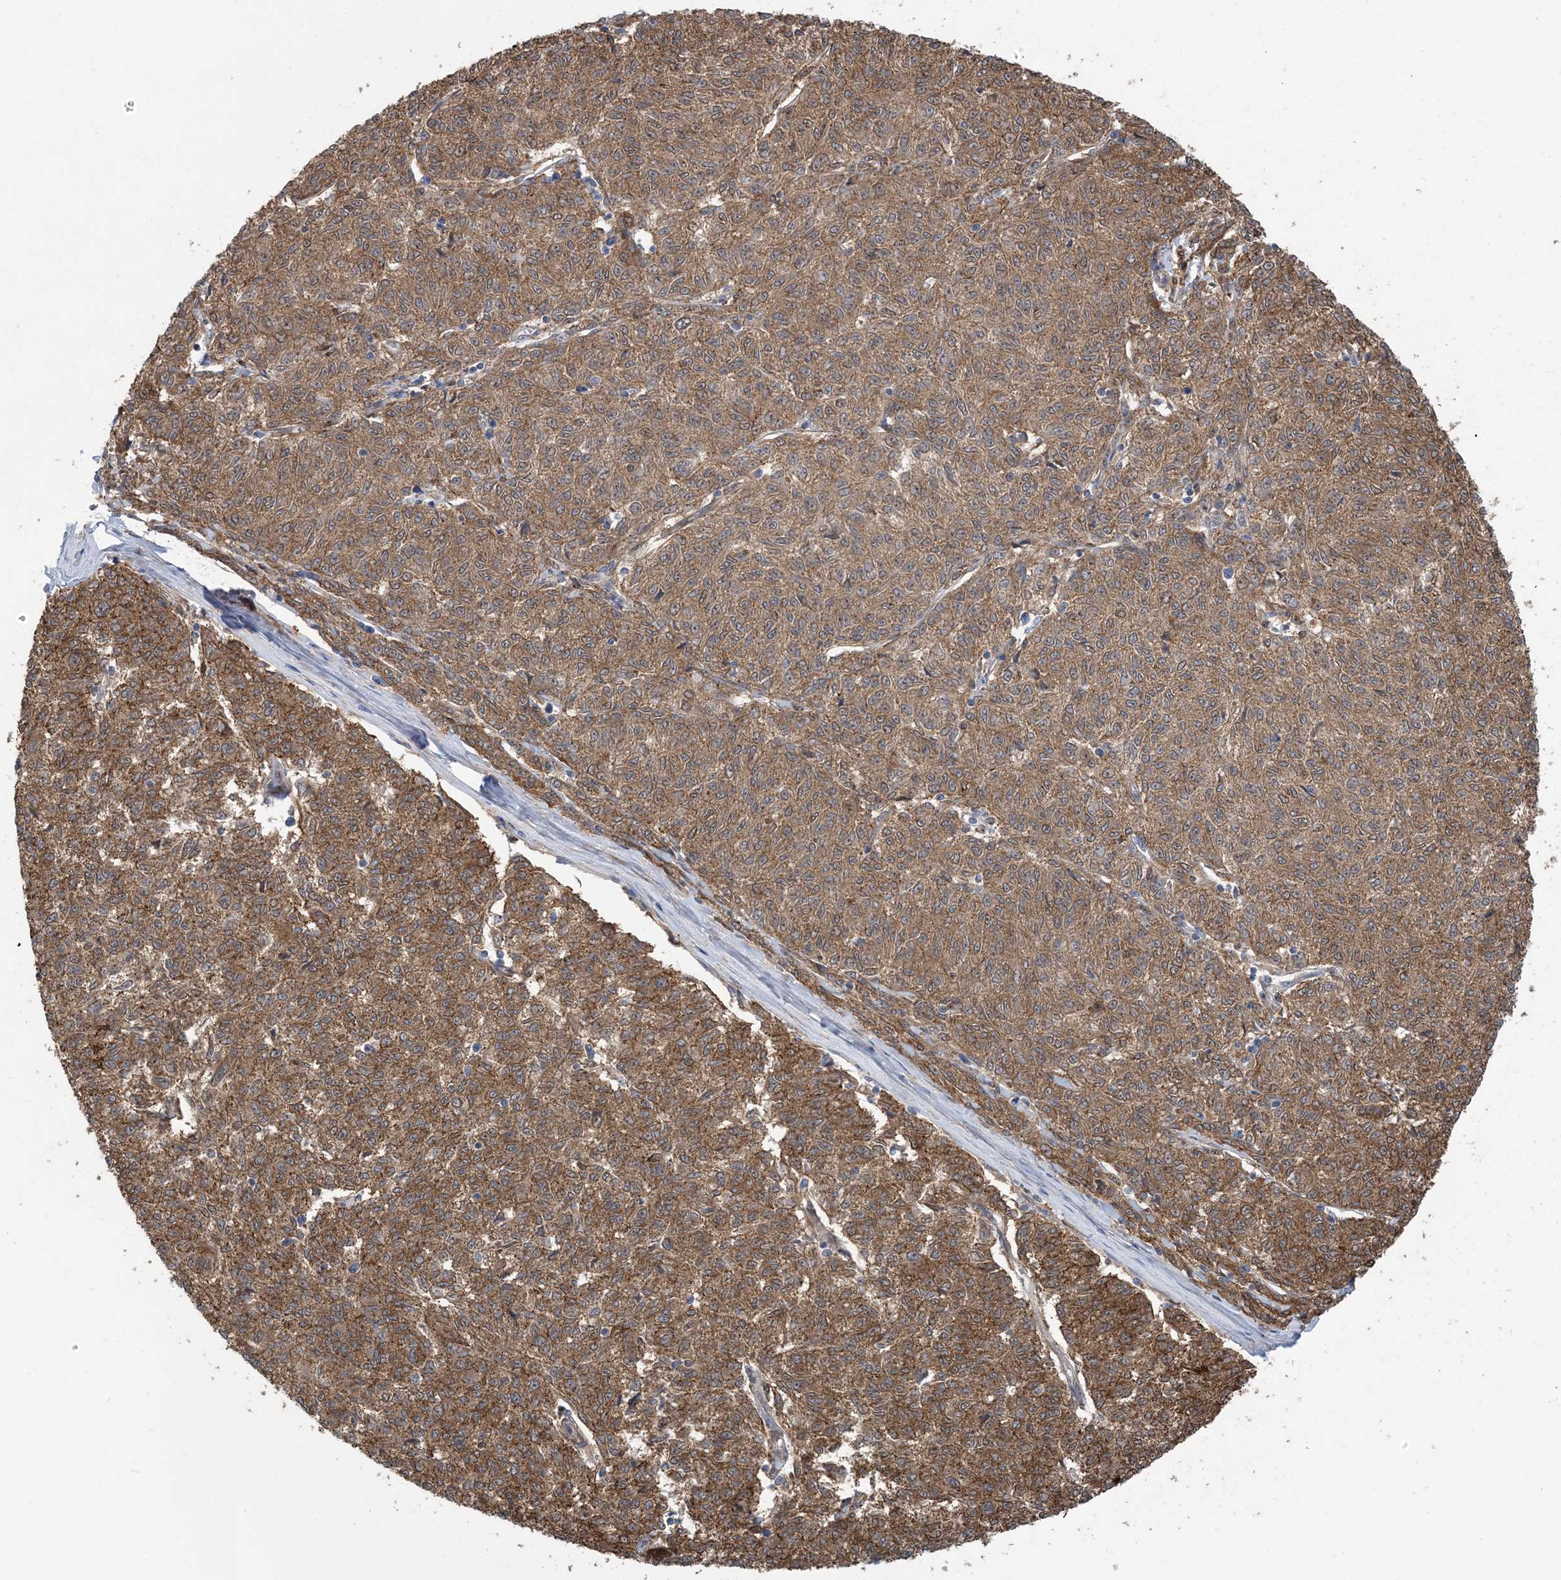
{"staining": {"intensity": "moderate", "quantity": ">75%", "location": "cytoplasmic/membranous"}, "tissue": "melanoma", "cell_type": "Tumor cells", "image_type": "cancer", "snomed": [{"axis": "morphology", "description": "Malignant melanoma, NOS"}, {"axis": "topography", "description": "Skin"}], "caption": "Protein staining by immunohistochemistry shows moderate cytoplasmic/membranous positivity in about >75% of tumor cells in malignant melanoma.", "gene": "HS1BP3", "patient": {"sex": "female", "age": 72}}